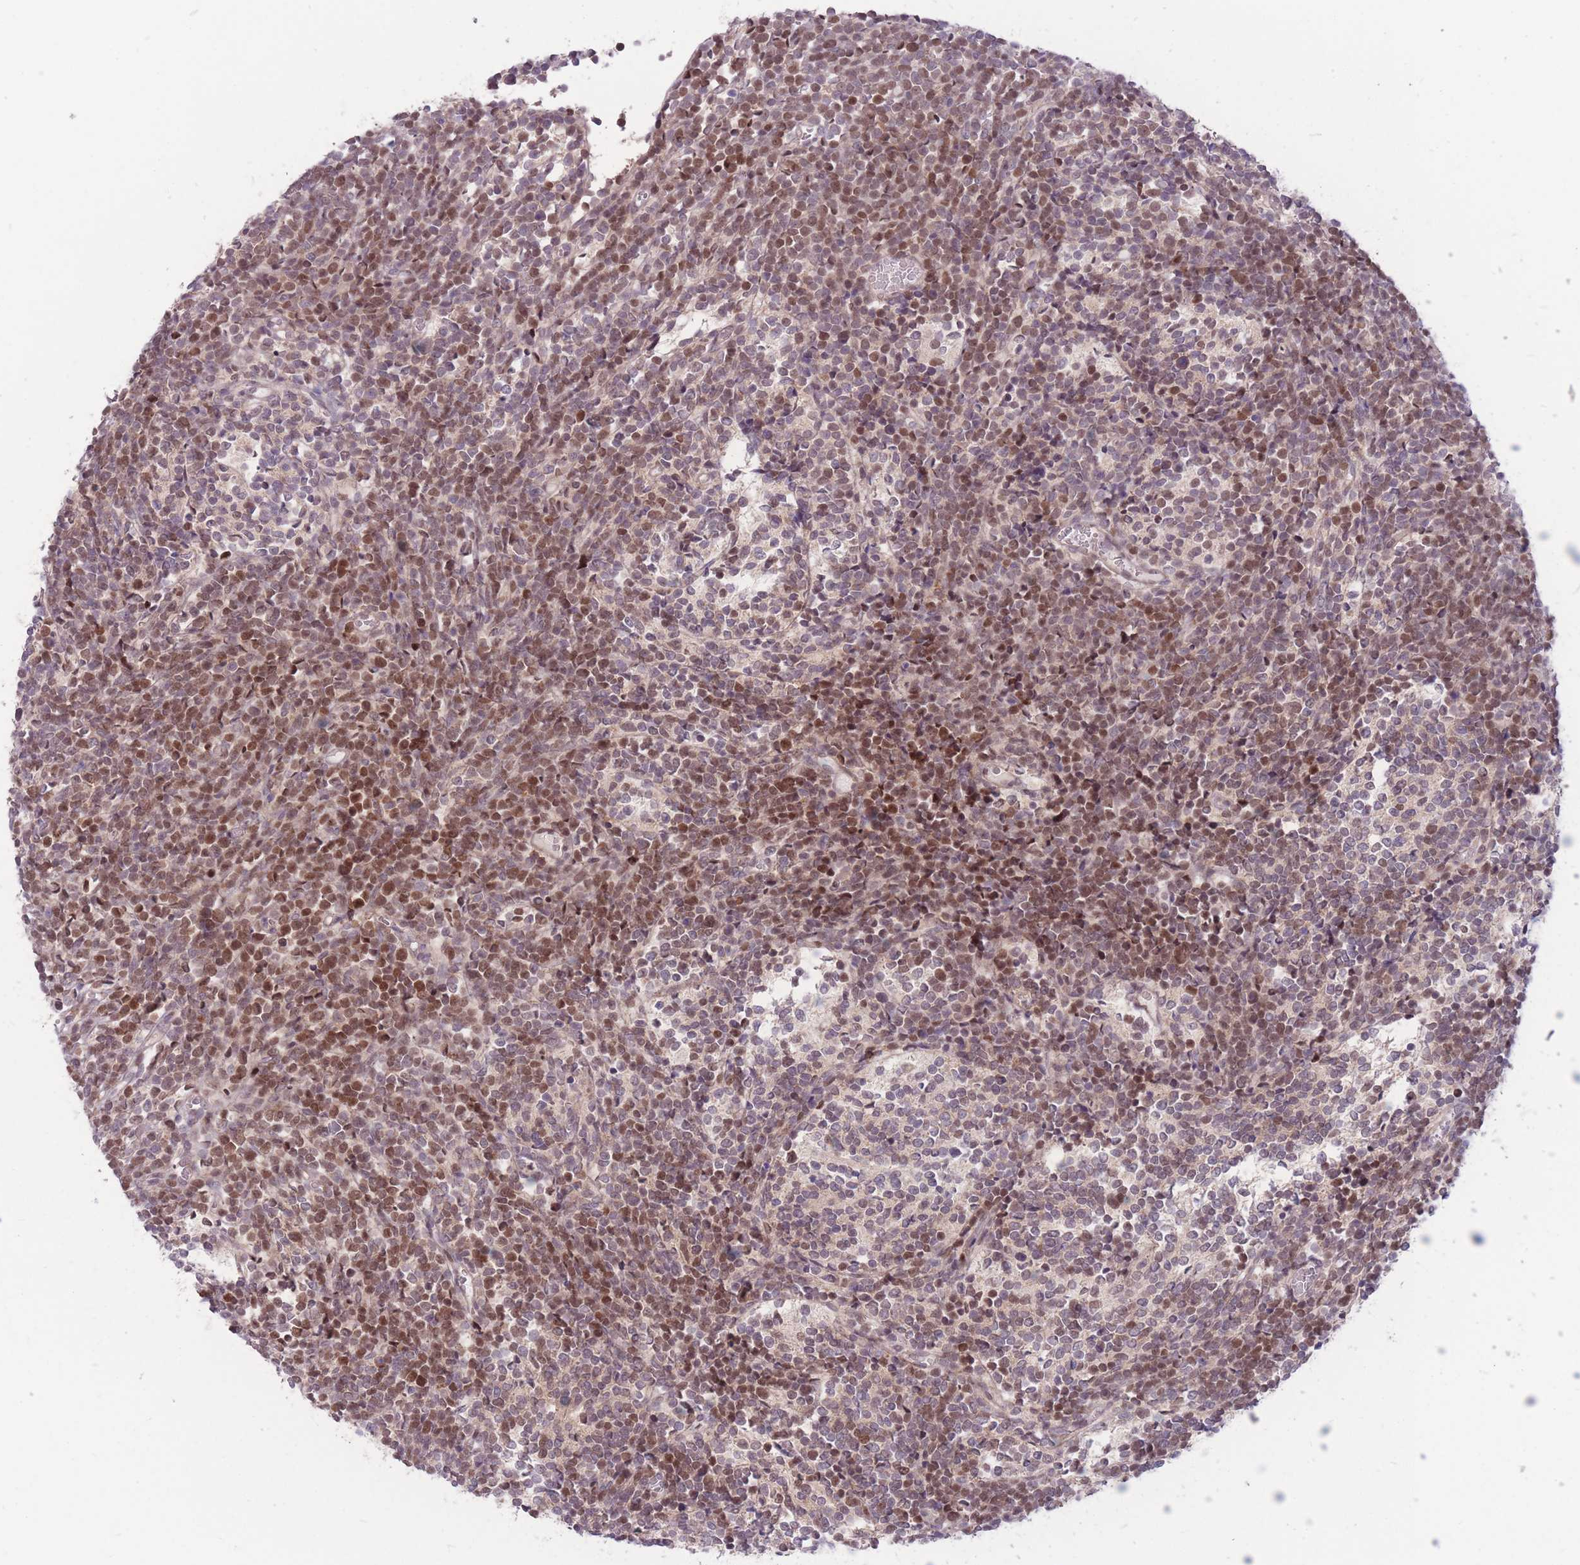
{"staining": {"intensity": "moderate", "quantity": "25%-75%", "location": "nuclear"}, "tissue": "glioma", "cell_type": "Tumor cells", "image_type": "cancer", "snomed": [{"axis": "morphology", "description": "Glioma, malignant, Low grade"}, {"axis": "topography", "description": "Brain"}], "caption": "Human glioma stained with a protein marker demonstrates moderate staining in tumor cells.", "gene": "TCF20", "patient": {"sex": "female", "age": 1}}